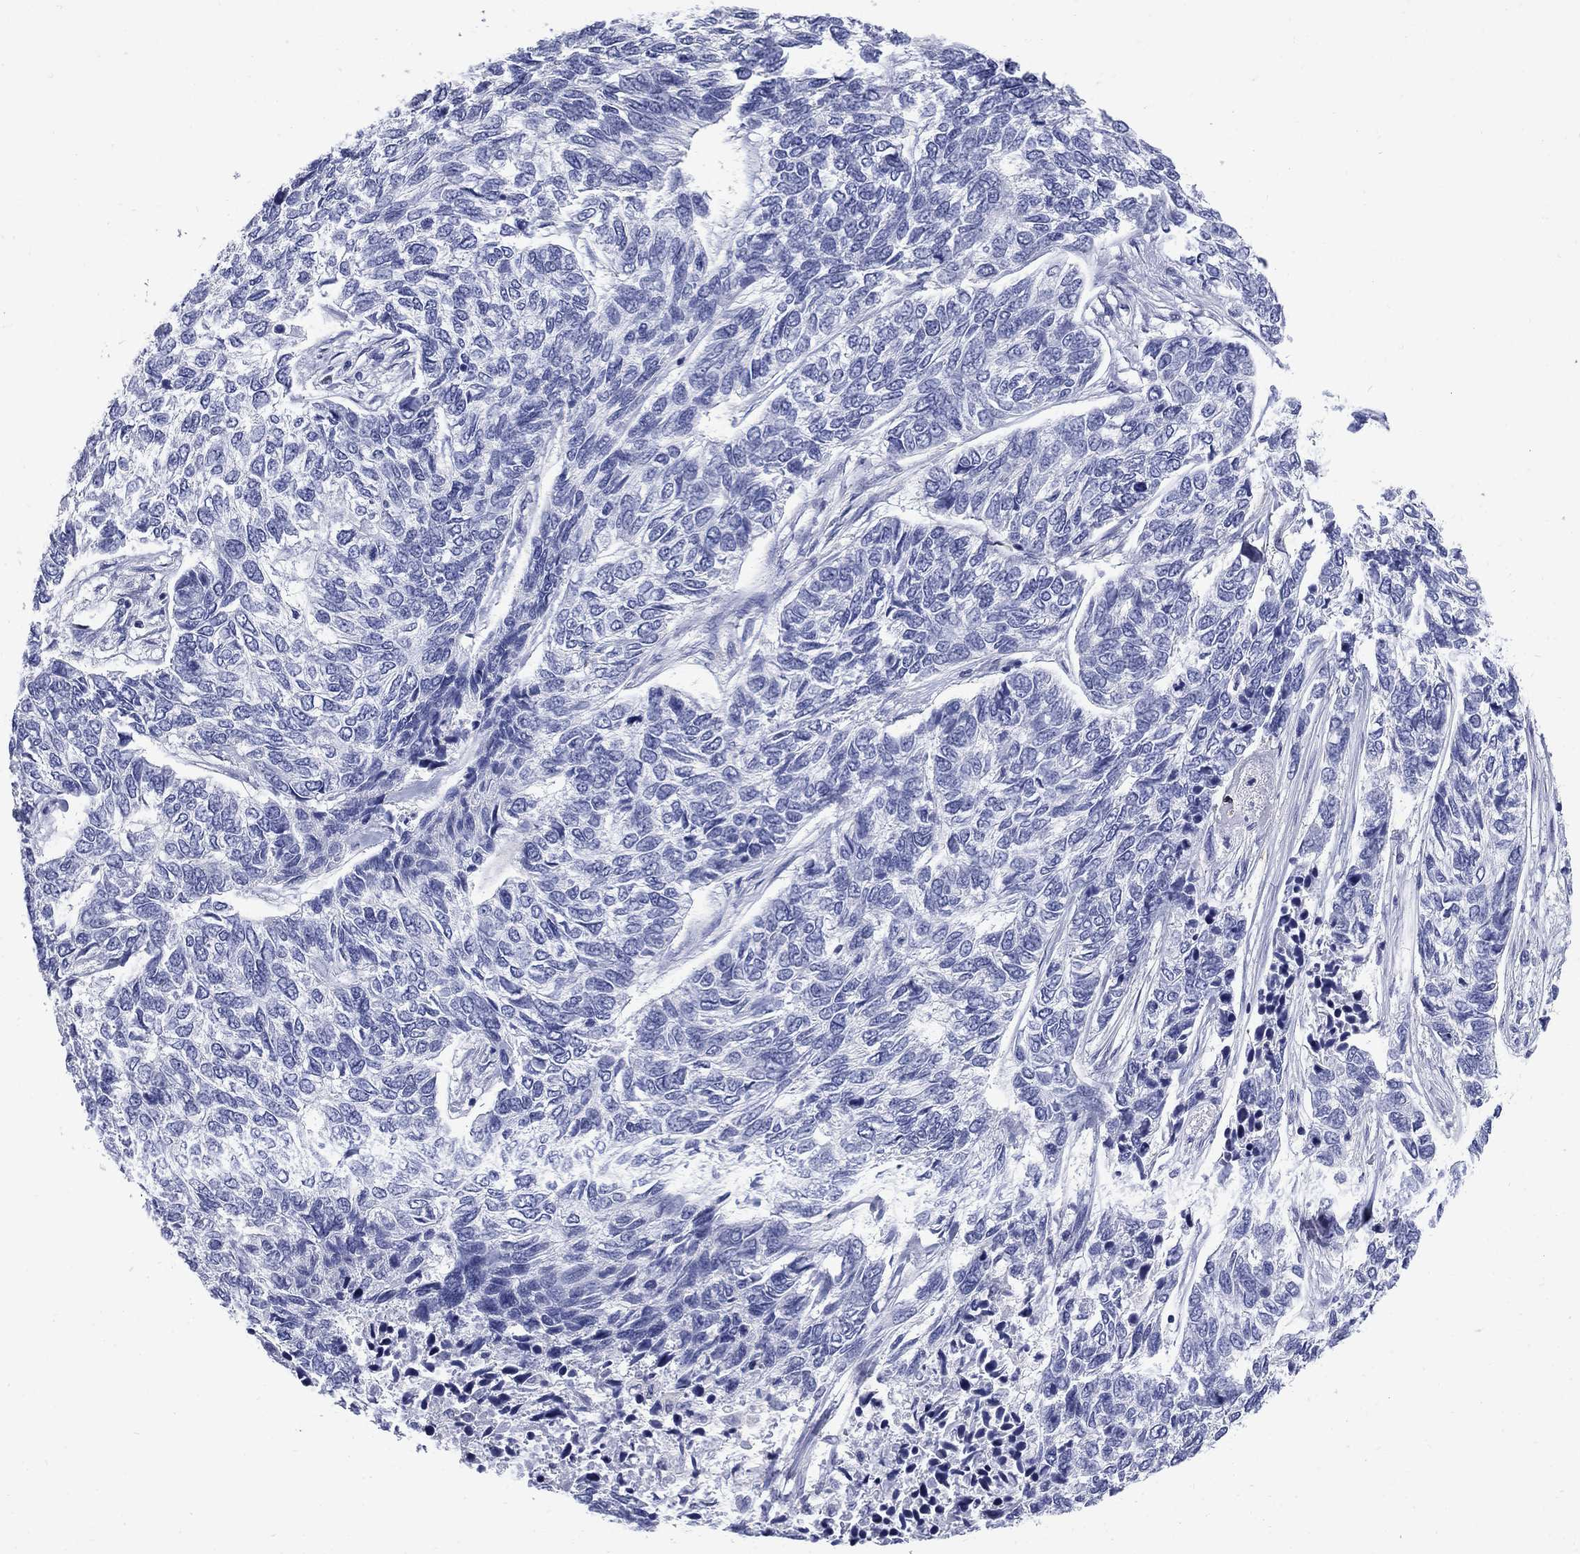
{"staining": {"intensity": "negative", "quantity": "none", "location": "none"}, "tissue": "skin cancer", "cell_type": "Tumor cells", "image_type": "cancer", "snomed": [{"axis": "morphology", "description": "Basal cell carcinoma"}, {"axis": "topography", "description": "Skin"}], "caption": "IHC image of neoplastic tissue: human basal cell carcinoma (skin) stained with DAB (3,3'-diaminobenzidine) shows no significant protein staining in tumor cells.", "gene": "SERPINB2", "patient": {"sex": "female", "age": 65}}